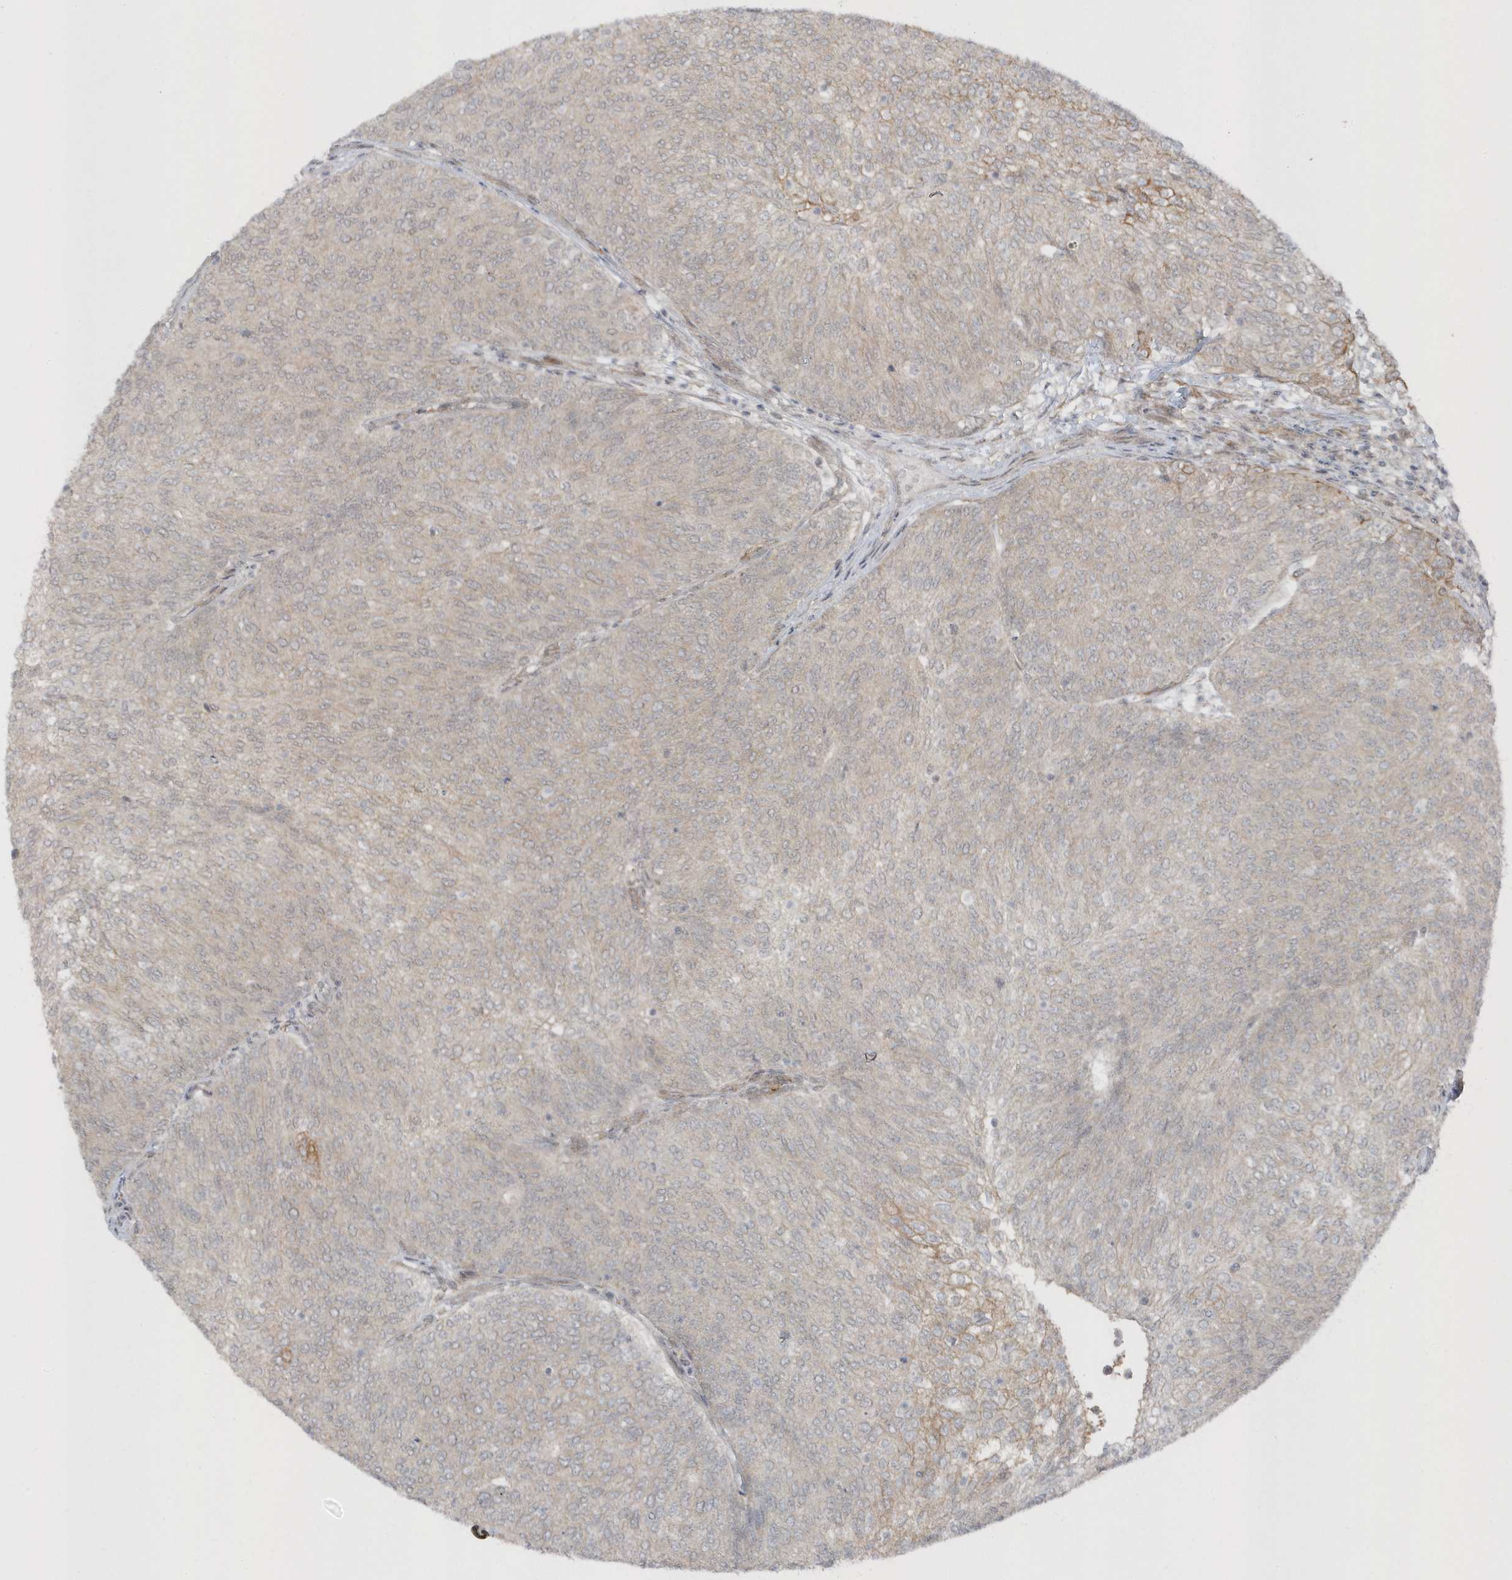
{"staining": {"intensity": "negative", "quantity": "none", "location": "none"}, "tissue": "urothelial cancer", "cell_type": "Tumor cells", "image_type": "cancer", "snomed": [{"axis": "morphology", "description": "Urothelial carcinoma, Low grade"}, {"axis": "topography", "description": "Urinary bladder"}], "caption": "The image shows no significant positivity in tumor cells of urothelial cancer. (DAB (3,3'-diaminobenzidine) immunohistochemistry visualized using brightfield microscopy, high magnification).", "gene": "PARD3B", "patient": {"sex": "female", "age": 79}}